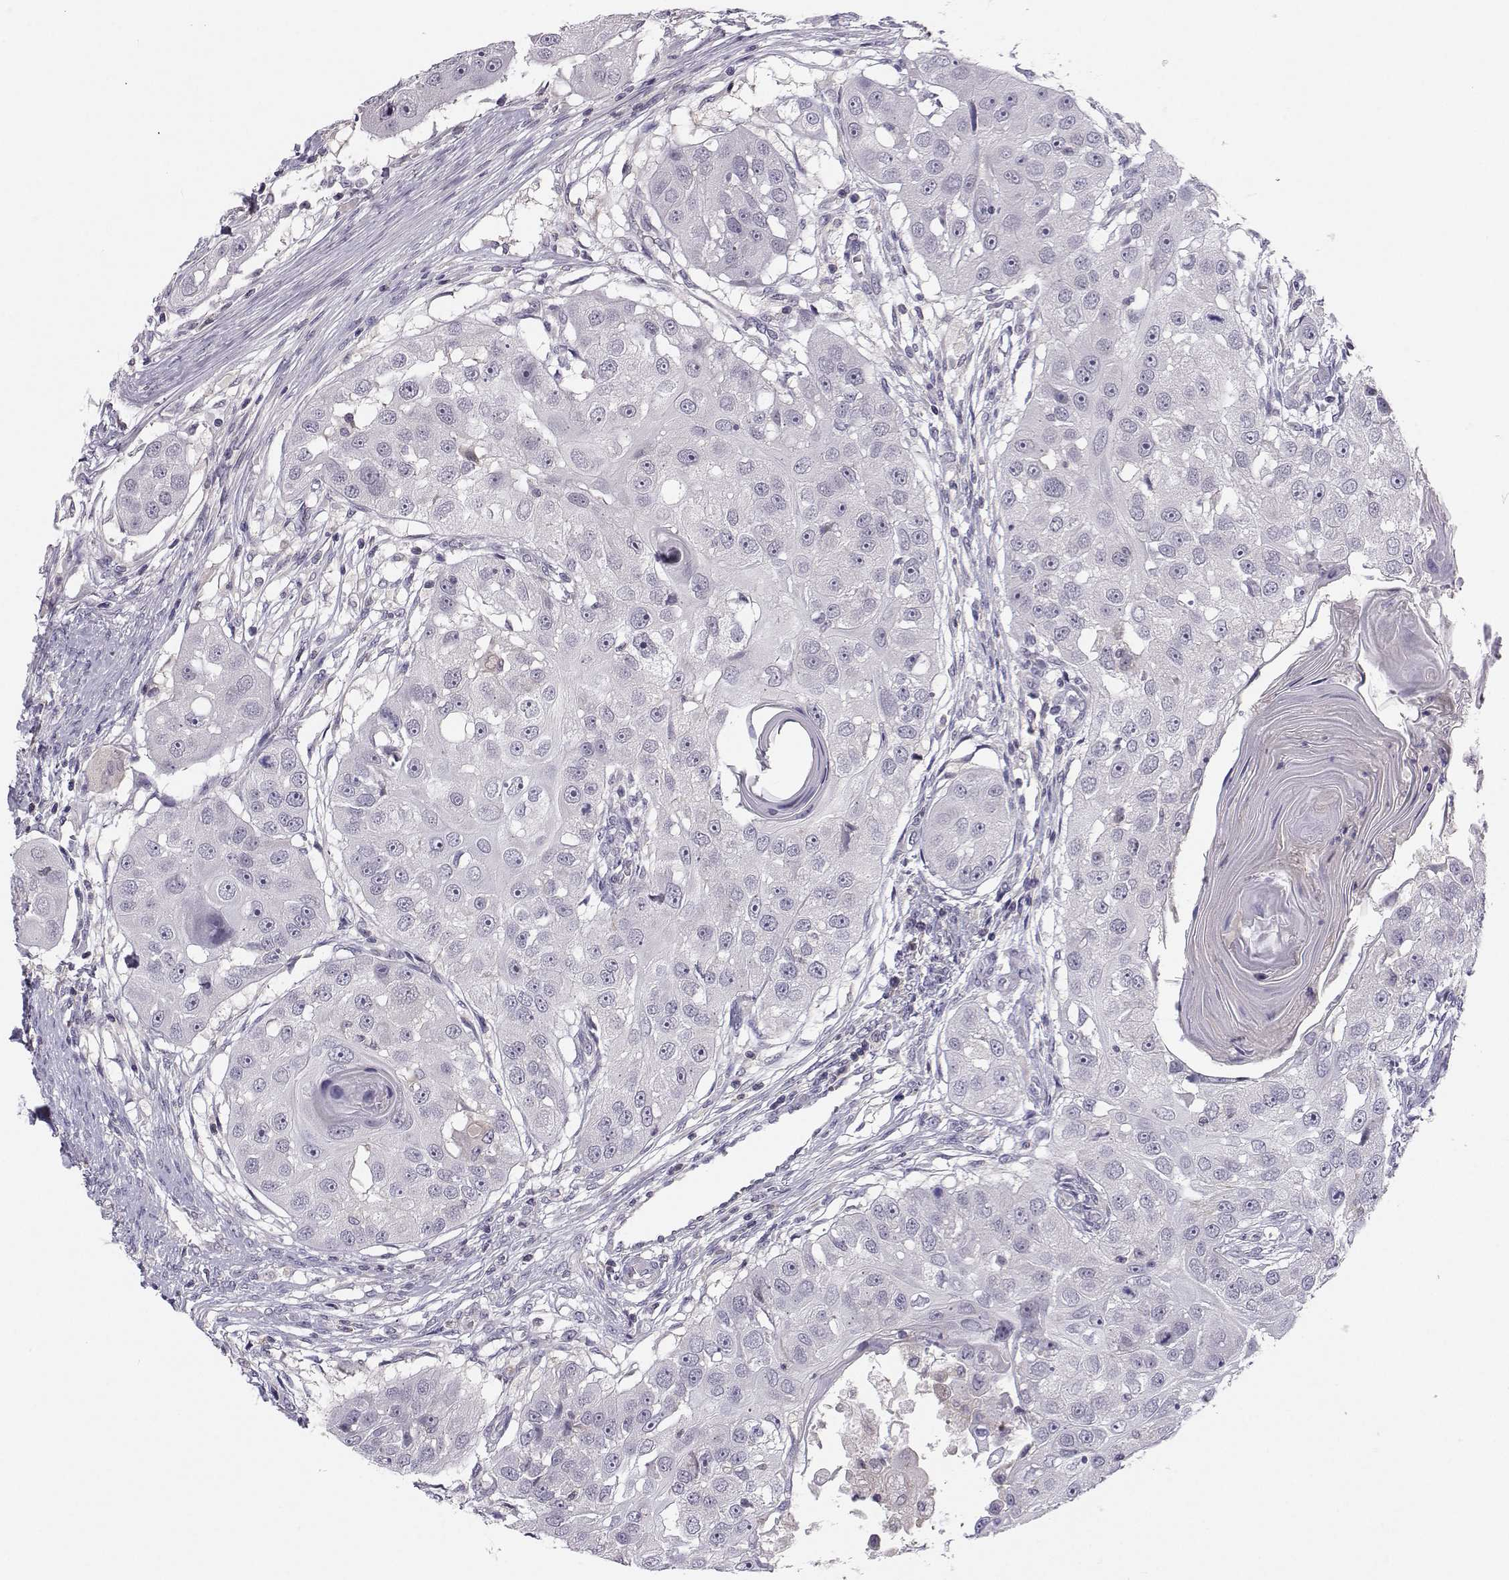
{"staining": {"intensity": "negative", "quantity": "none", "location": "none"}, "tissue": "head and neck cancer", "cell_type": "Tumor cells", "image_type": "cancer", "snomed": [{"axis": "morphology", "description": "Squamous cell carcinoma, NOS"}, {"axis": "topography", "description": "Head-Neck"}], "caption": "Immunohistochemistry (IHC) image of head and neck squamous cell carcinoma stained for a protein (brown), which shows no positivity in tumor cells.", "gene": "MROH7", "patient": {"sex": "male", "age": 51}}